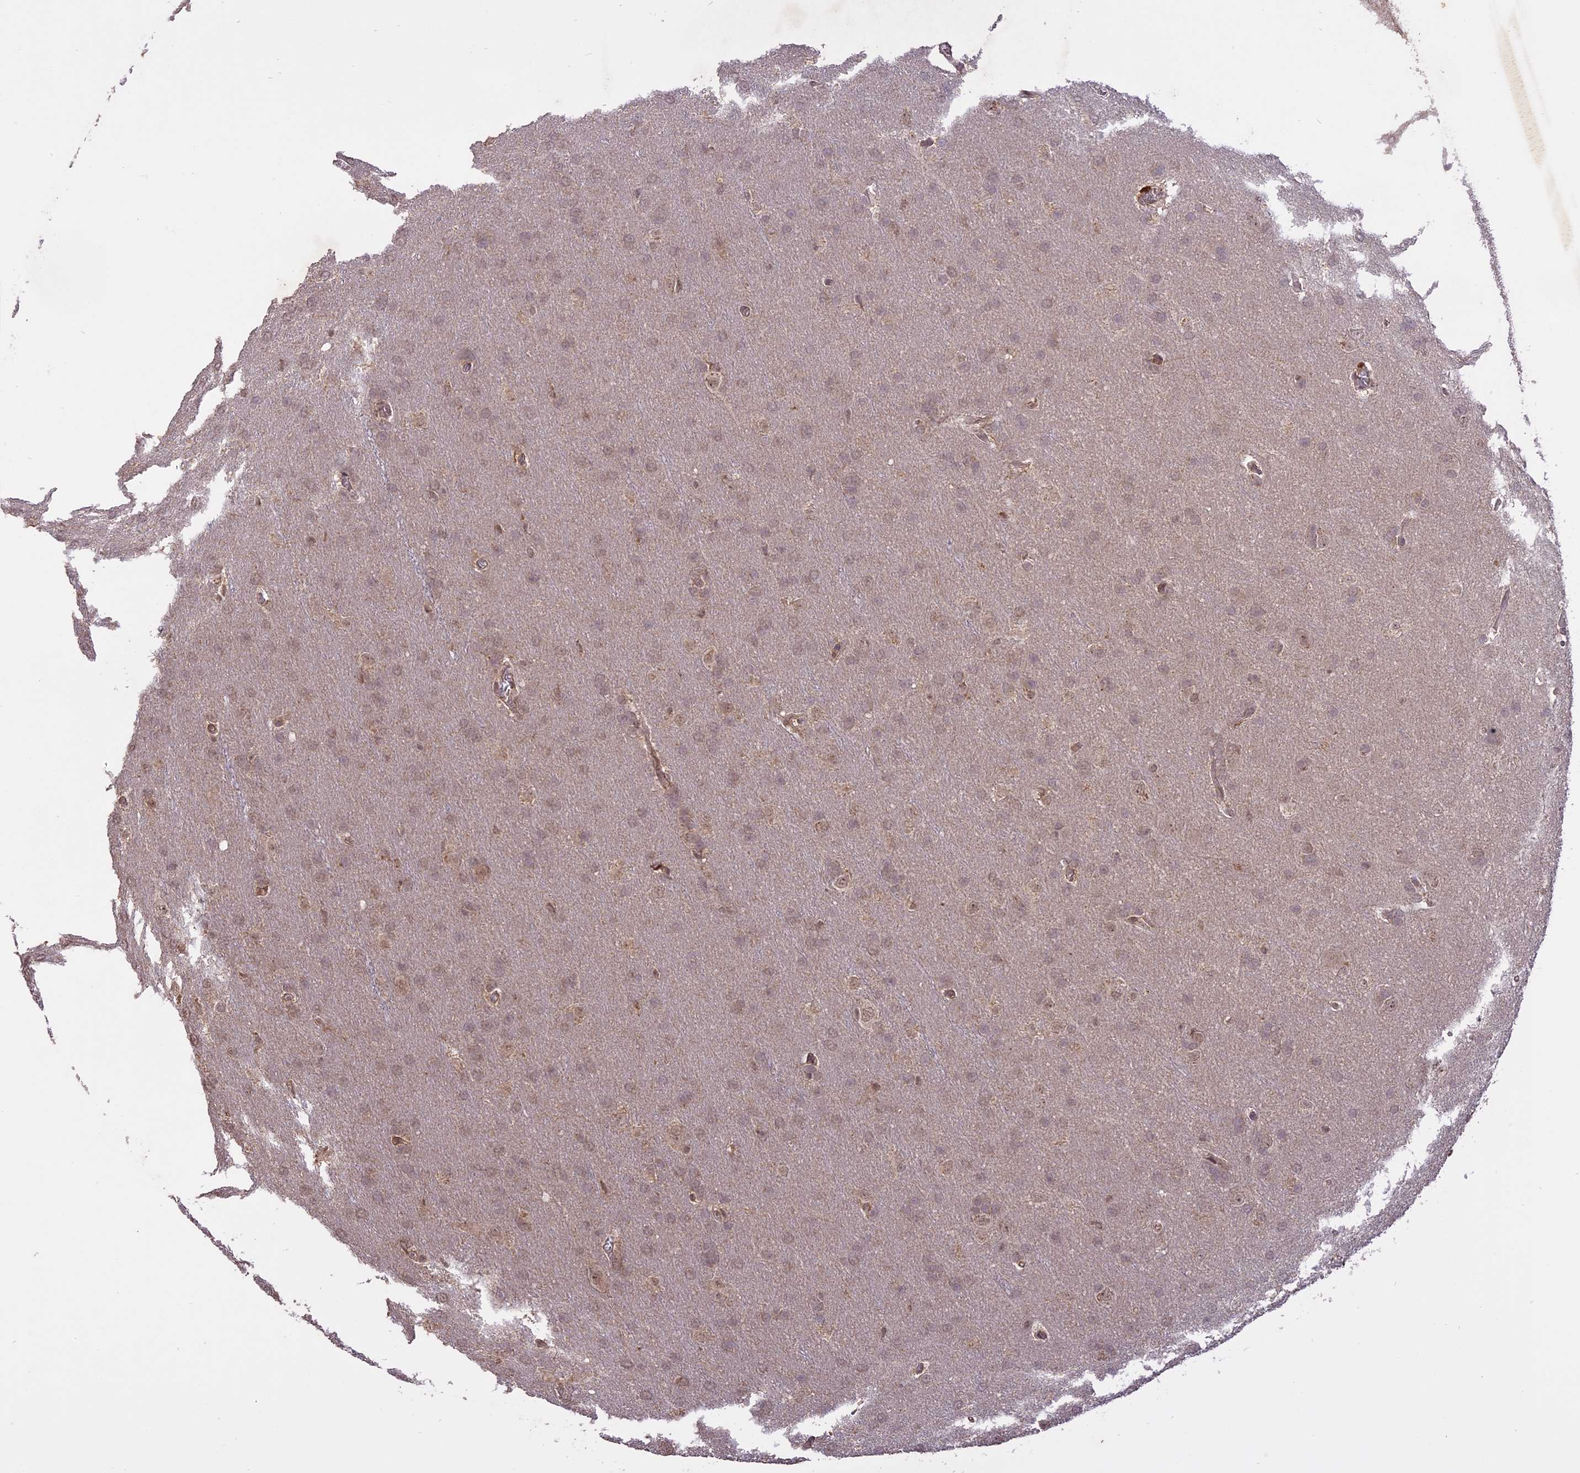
{"staining": {"intensity": "weak", "quantity": "<25%", "location": "cytoplasmic/membranous"}, "tissue": "glioma", "cell_type": "Tumor cells", "image_type": "cancer", "snomed": [{"axis": "morphology", "description": "Glioma, malignant, Low grade"}, {"axis": "topography", "description": "Brain"}], "caption": "Protein analysis of glioma demonstrates no significant expression in tumor cells.", "gene": "TIGD7", "patient": {"sex": "female", "age": 32}}